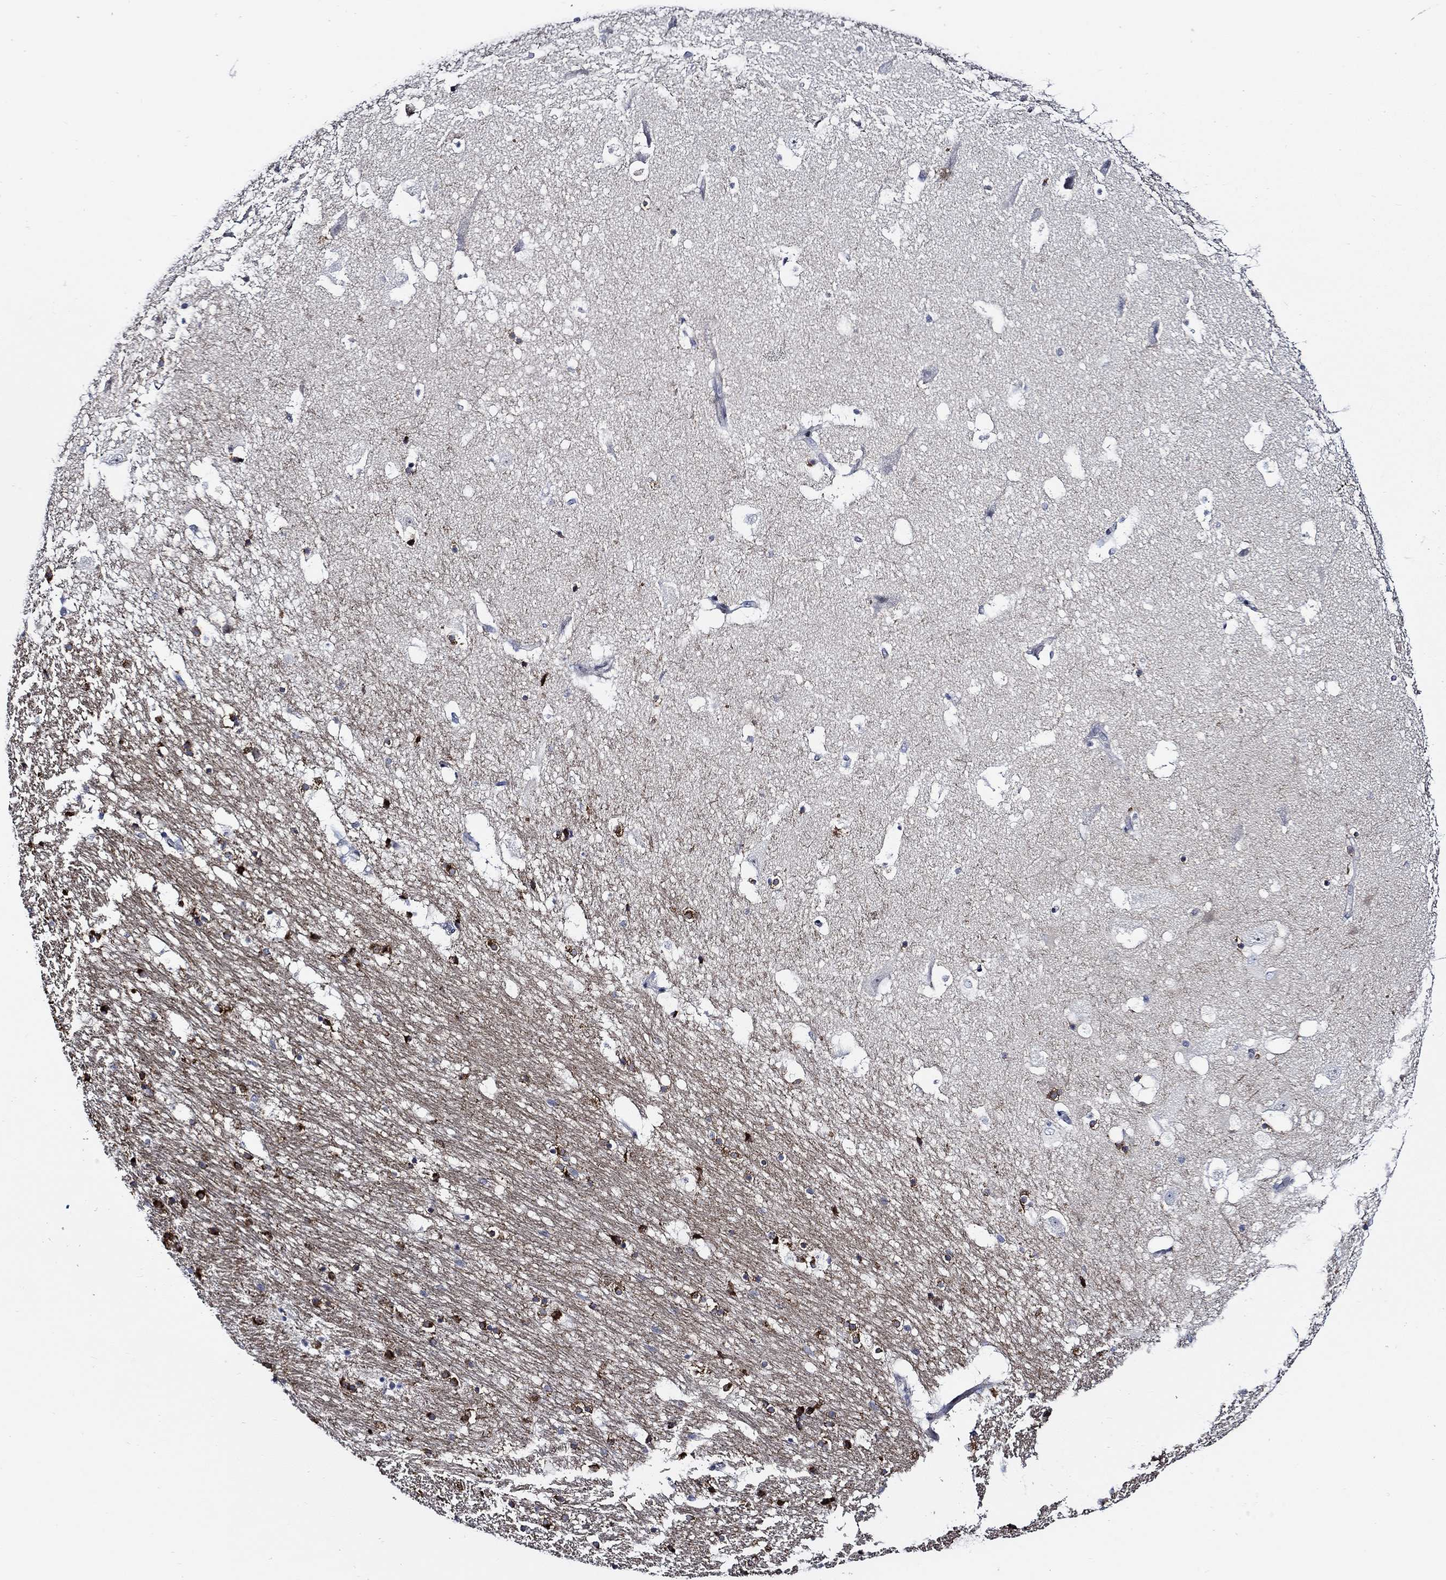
{"staining": {"intensity": "strong", "quantity": "25%-75%", "location": "cytoplasmic/membranous"}, "tissue": "hippocampus", "cell_type": "Glial cells", "image_type": "normal", "snomed": [{"axis": "morphology", "description": "Normal tissue, NOS"}, {"axis": "topography", "description": "Hippocampus"}], "caption": "High-magnification brightfield microscopy of unremarkable hippocampus stained with DAB (brown) and counterstained with hematoxylin (blue). glial cells exhibit strong cytoplasmic/membranous positivity is present in approximately25%-75% of cells. (IHC, brightfield microscopy, high magnification).", "gene": "C8orf48", "patient": {"sex": "male", "age": 51}}